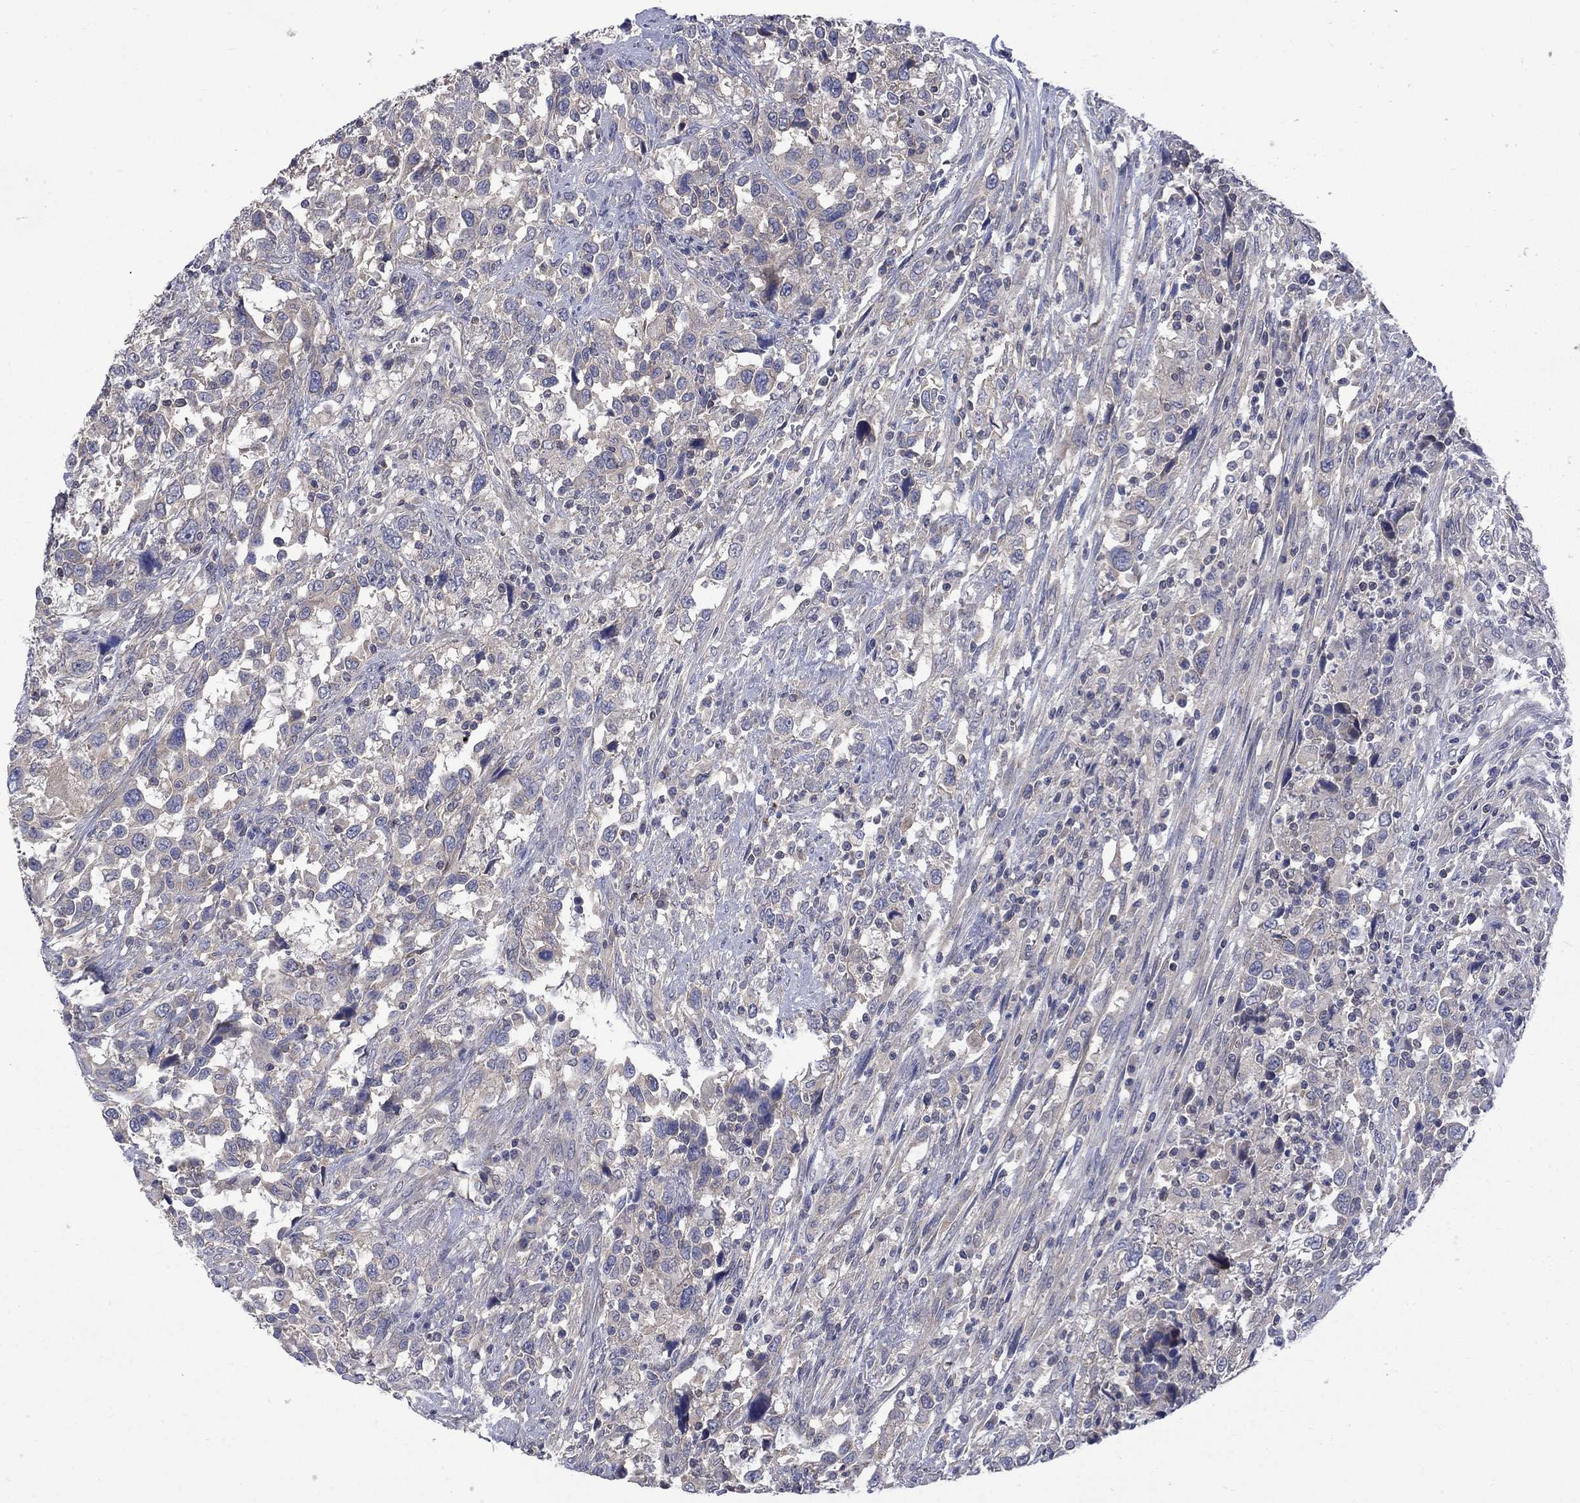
{"staining": {"intensity": "negative", "quantity": "none", "location": "none"}, "tissue": "urothelial cancer", "cell_type": "Tumor cells", "image_type": "cancer", "snomed": [{"axis": "morphology", "description": "Urothelial carcinoma, NOS"}, {"axis": "morphology", "description": "Urothelial carcinoma, High grade"}, {"axis": "topography", "description": "Urinary bladder"}], "caption": "Immunohistochemical staining of human transitional cell carcinoma exhibits no significant expression in tumor cells.", "gene": "HSPA12A", "patient": {"sex": "female", "age": 64}}